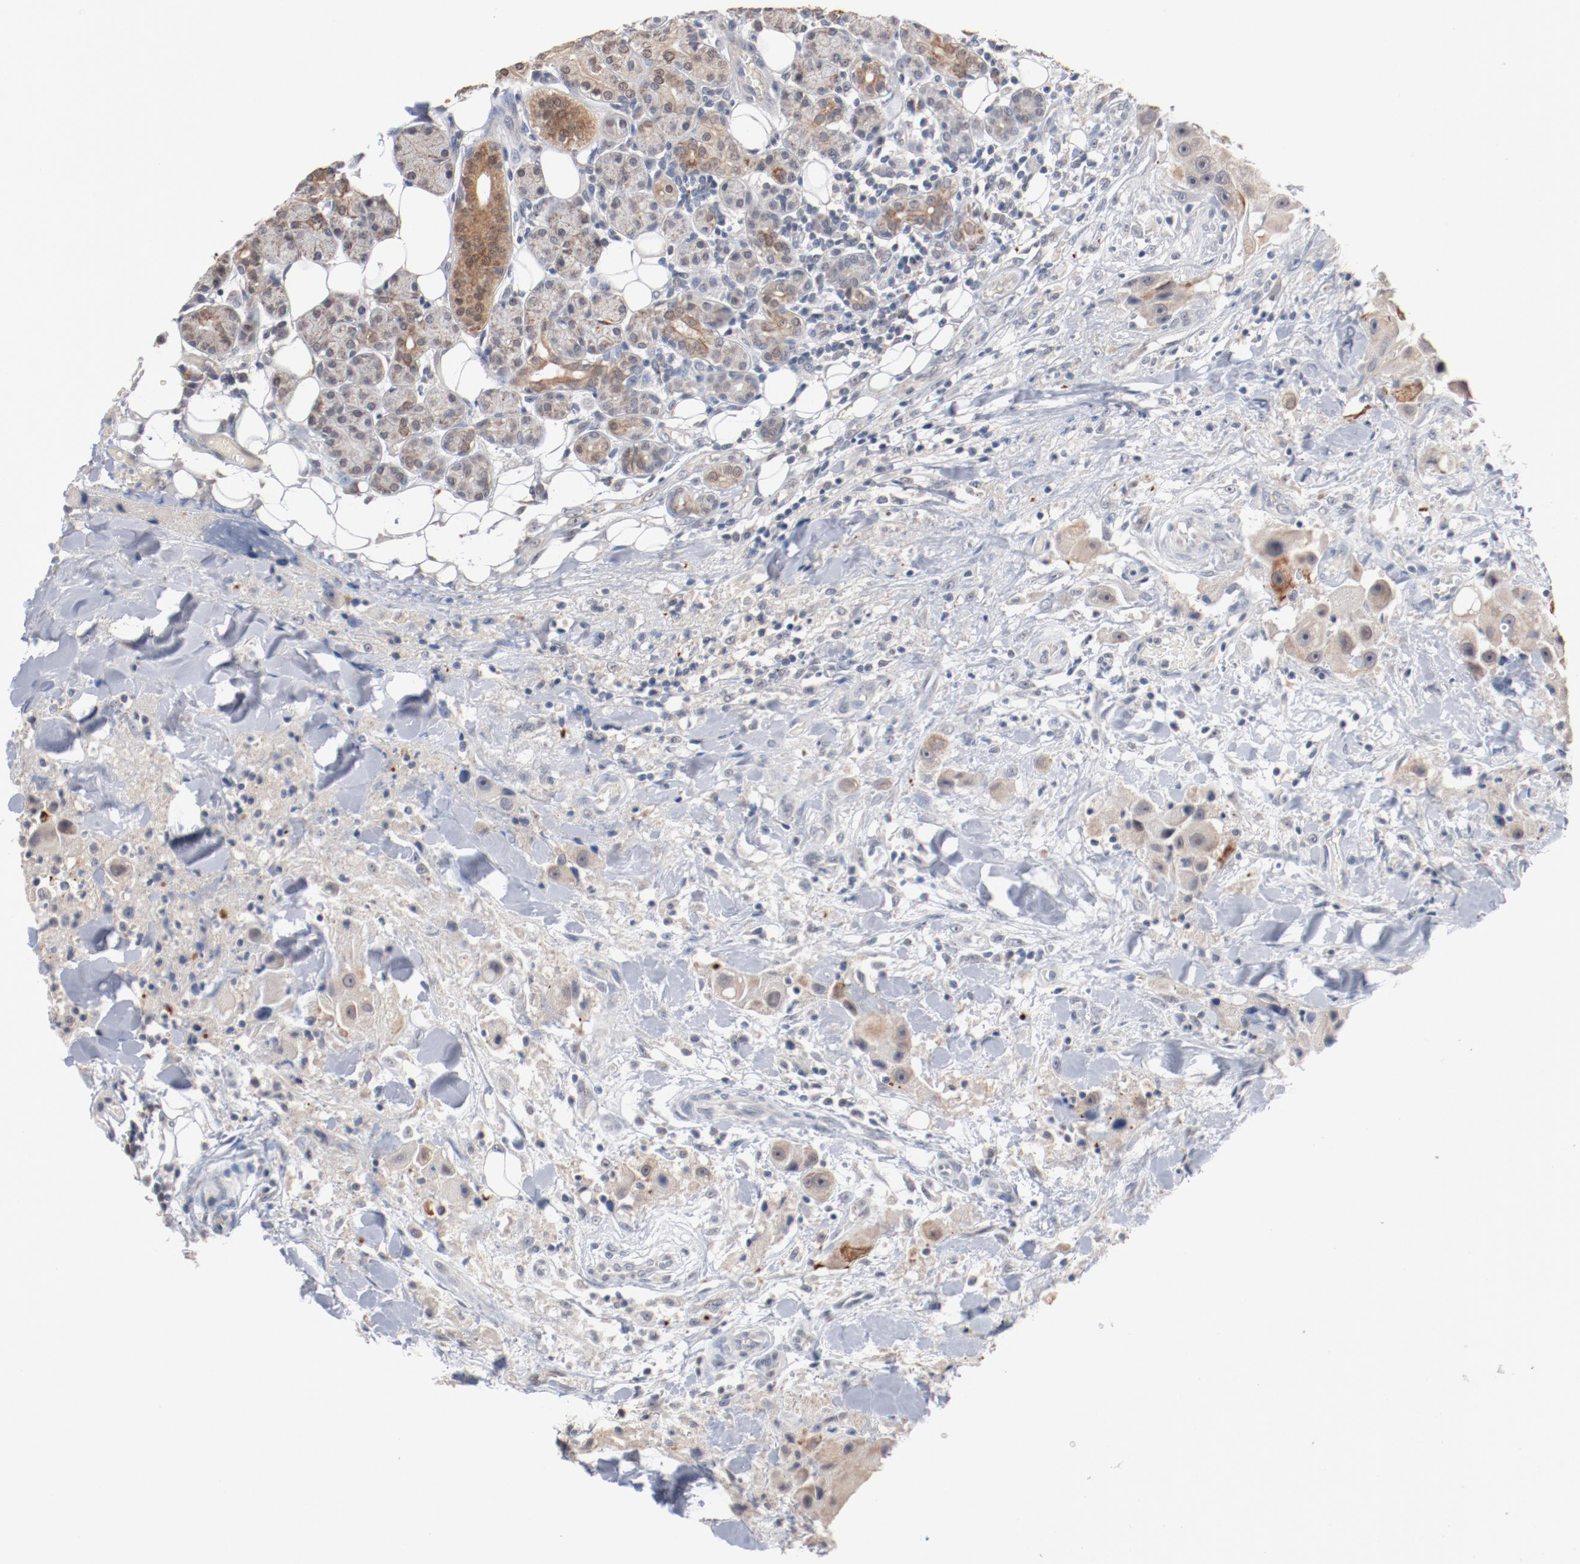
{"staining": {"intensity": "moderate", "quantity": "<25%", "location": "cytoplasmic/membranous"}, "tissue": "head and neck cancer", "cell_type": "Tumor cells", "image_type": "cancer", "snomed": [{"axis": "morphology", "description": "Normal tissue, NOS"}, {"axis": "morphology", "description": "Adenocarcinoma, NOS"}, {"axis": "topography", "description": "Salivary gland"}, {"axis": "topography", "description": "Head-Neck"}], "caption": "Human head and neck cancer stained for a protein (brown) shows moderate cytoplasmic/membranous positive positivity in approximately <25% of tumor cells.", "gene": "ERICH1", "patient": {"sex": "male", "age": 80}}